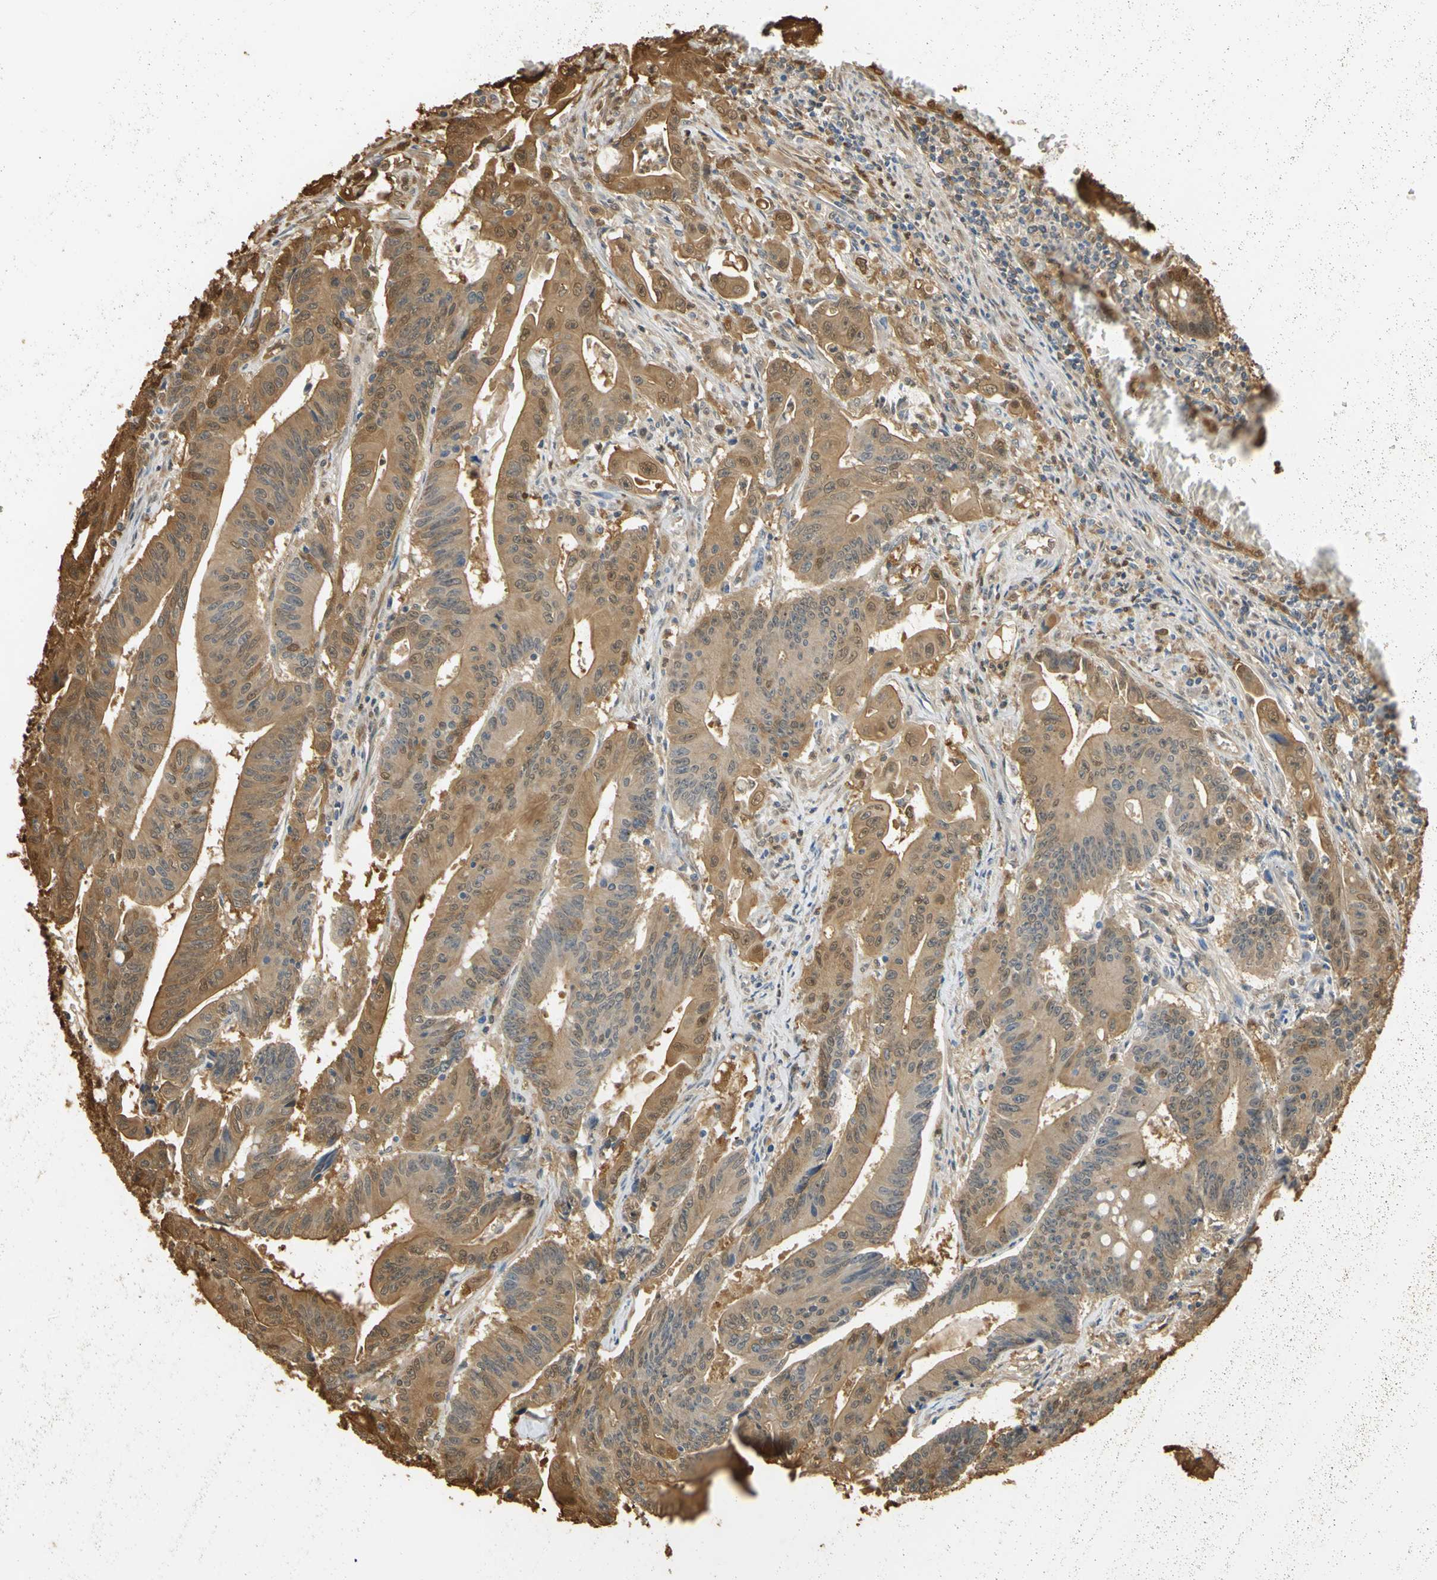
{"staining": {"intensity": "moderate", "quantity": ">75%", "location": "cytoplasmic/membranous,nuclear"}, "tissue": "colorectal cancer", "cell_type": "Tumor cells", "image_type": "cancer", "snomed": [{"axis": "morphology", "description": "Adenocarcinoma, NOS"}, {"axis": "topography", "description": "Colon"}], "caption": "This image demonstrates immunohistochemistry (IHC) staining of colorectal cancer, with medium moderate cytoplasmic/membranous and nuclear staining in about >75% of tumor cells.", "gene": "S100A6", "patient": {"sex": "male", "age": 45}}